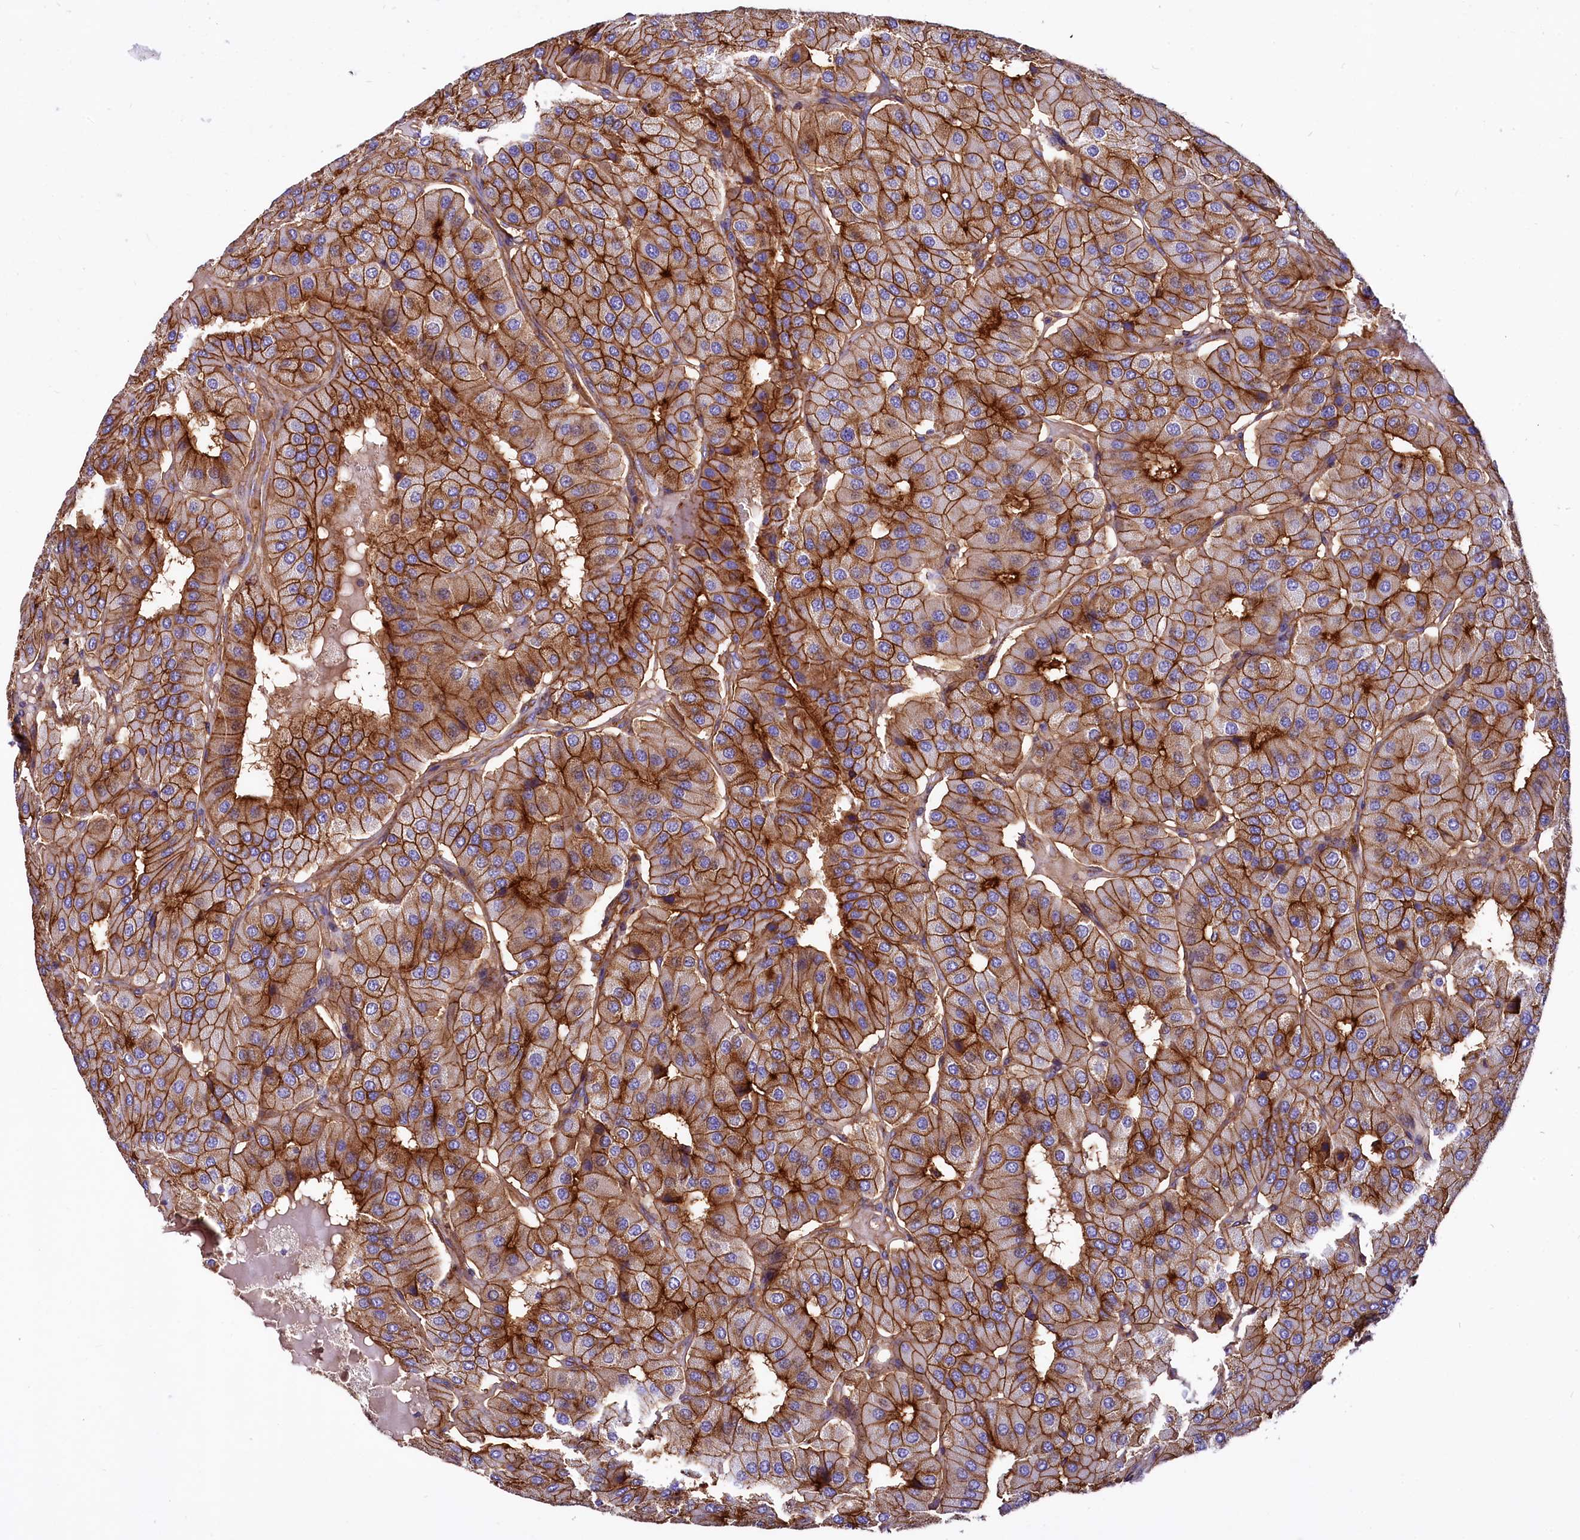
{"staining": {"intensity": "strong", "quantity": ">75%", "location": "cytoplasmic/membranous"}, "tissue": "parathyroid gland", "cell_type": "Glandular cells", "image_type": "normal", "snomed": [{"axis": "morphology", "description": "Normal tissue, NOS"}, {"axis": "morphology", "description": "Adenoma, NOS"}, {"axis": "topography", "description": "Parathyroid gland"}], "caption": "DAB immunohistochemical staining of unremarkable human parathyroid gland reveals strong cytoplasmic/membranous protein staining in about >75% of glandular cells. Immunohistochemistry stains the protein in brown and the nuclei are stained blue.", "gene": "ANO6", "patient": {"sex": "female", "age": 86}}